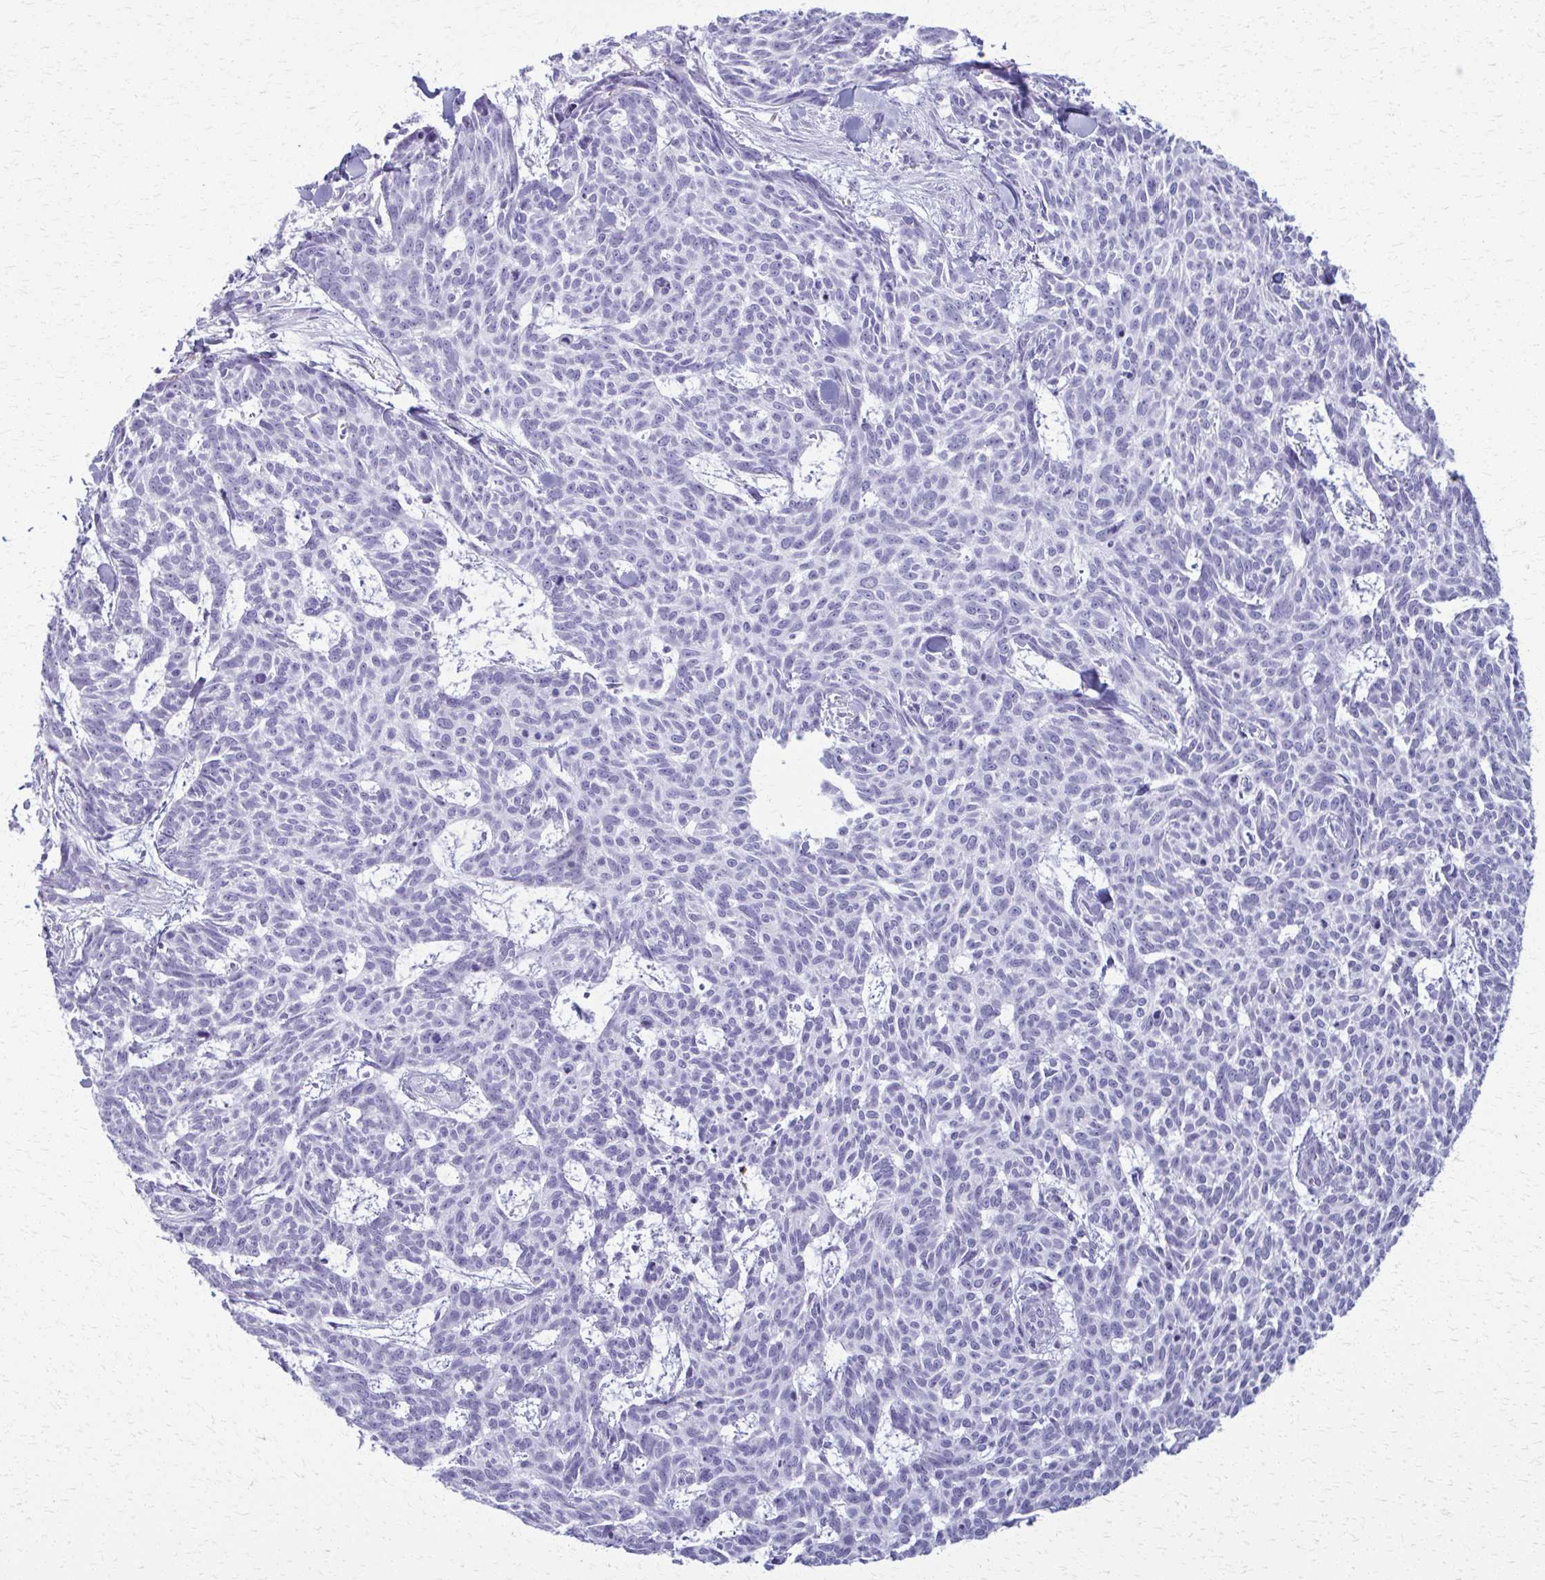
{"staining": {"intensity": "negative", "quantity": "none", "location": "none"}, "tissue": "skin cancer", "cell_type": "Tumor cells", "image_type": "cancer", "snomed": [{"axis": "morphology", "description": "Basal cell carcinoma"}, {"axis": "topography", "description": "Skin"}], "caption": "Tumor cells are negative for brown protein staining in skin basal cell carcinoma.", "gene": "ACSM2B", "patient": {"sex": "female", "age": 93}}